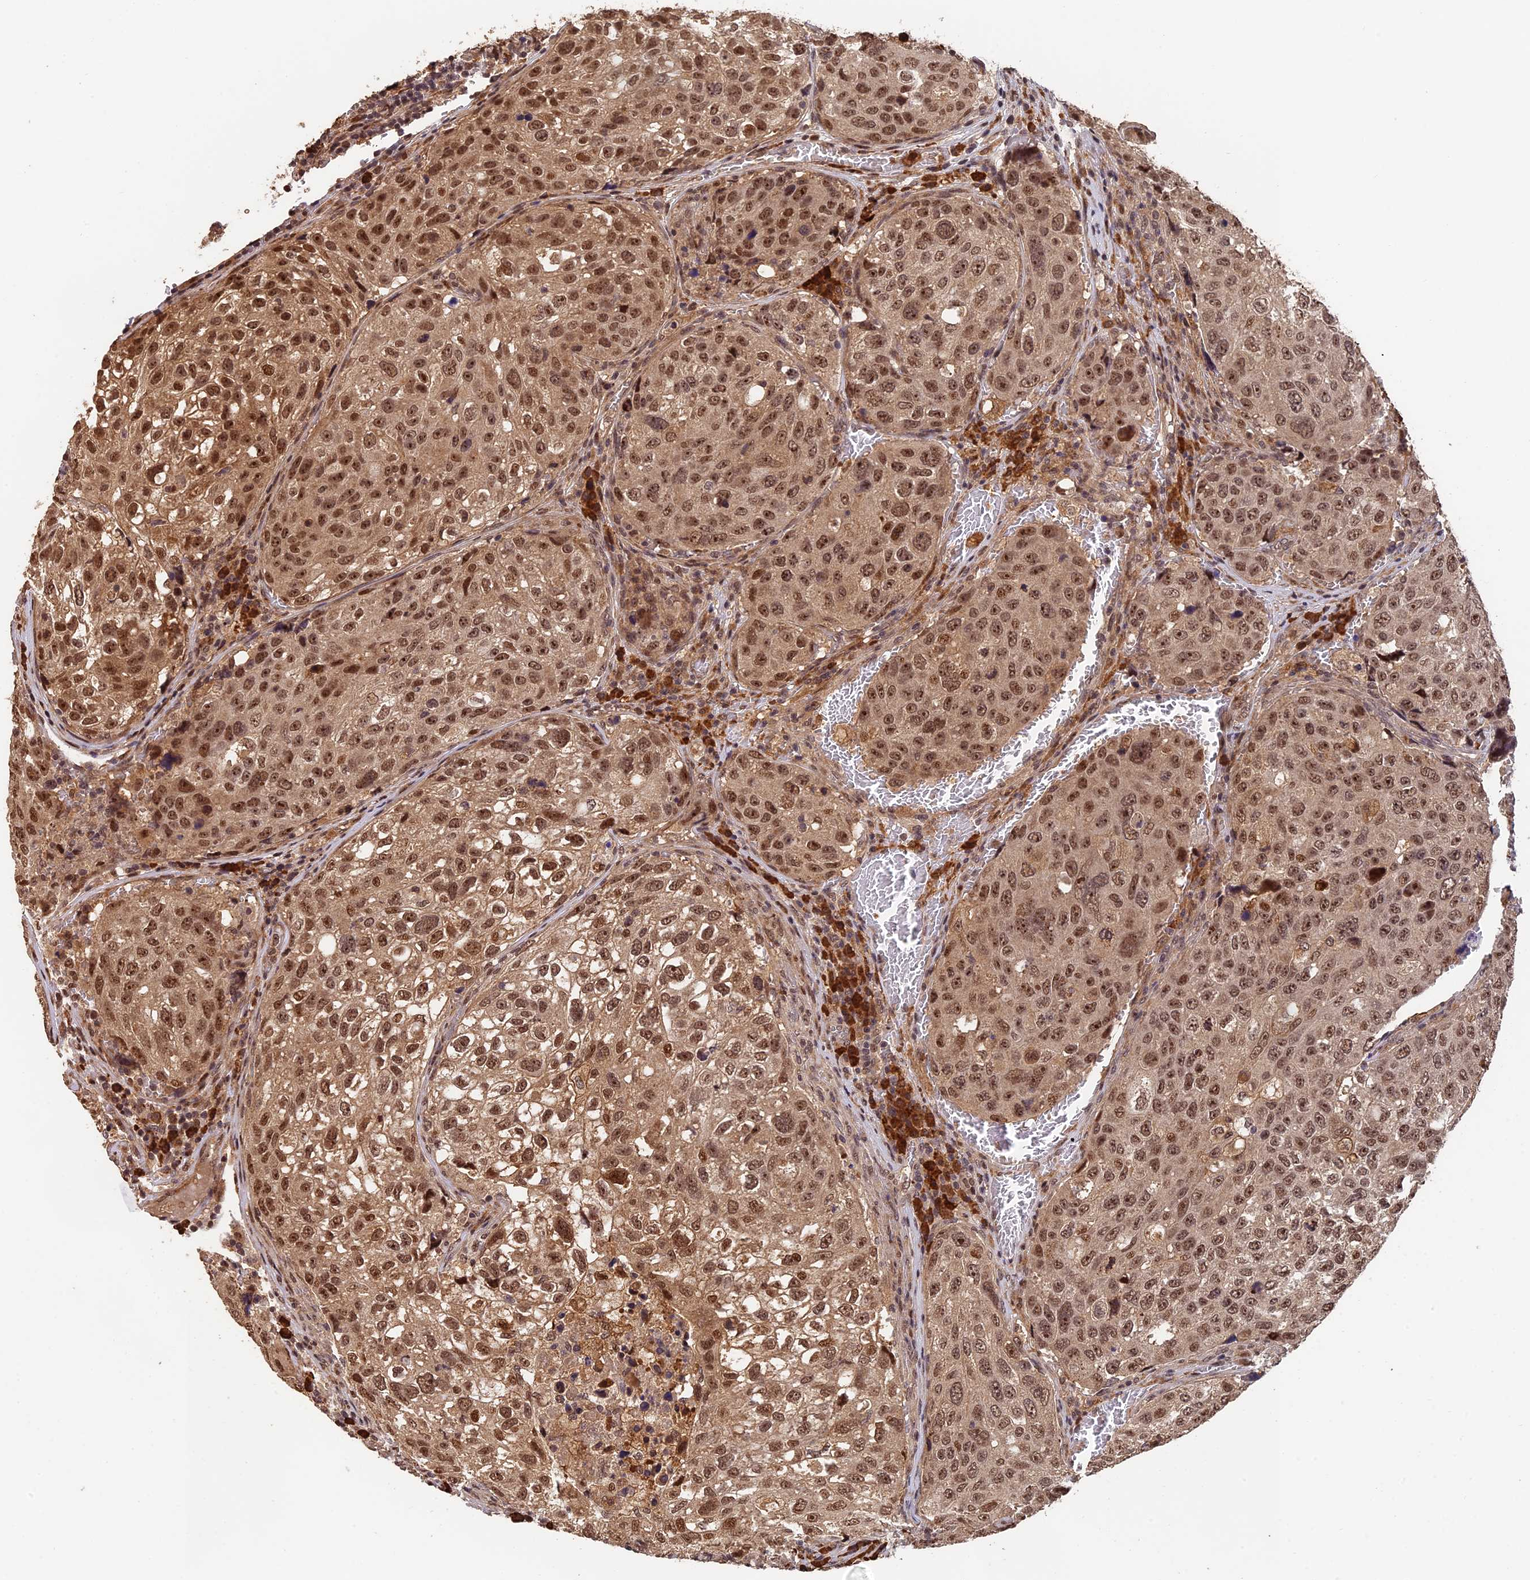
{"staining": {"intensity": "moderate", "quantity": ">75%", "location": "cytoplasmic/membranous,nuclear"}, "tissue": "urothelial cancer", "cell_type": "Tumor cells", "image_type": "cancer", "snomed": [{"axis": "morphology", "description": "Urothelial carcinoma, High grade"}, {"axis": "topography", "description": "Lymph node"}, {"axis": "topography", "description": "Urinary bladder"}], "caption": "Urothelial carcinoma (high-grade) stained for a protein demonstrates moderate cytoplasmic/membranous and nuclear positivity in tumor cells.", "gene": "OSBPL1A", "patient": {"sex": "male", "age": 51}}